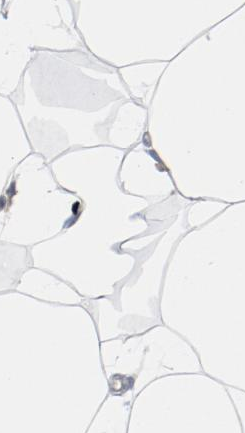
{"staining": {"intensity": "negative", "quantity": "none", "location": "none"}, "tissue": "adipose tissue", "cell_type": "Adipocytes", "image_type": "normal", "snomed": [{"axis": "morphology", "description": "Normal tissue, NOS"}, {"axis": "morphology", "description": "Duct carcinoma"}, {"axis": "topography", "description": "Breast"}, {"axis": "topography", "description": "Adipose tissue"}], "caption": "A high-resolution image shows IHC staining of unremarkable adipose tissue, which exhibits no significant staining in adipocytes.", "gene": "LCP2", "patient": {"sex": "female", "age": 37}}